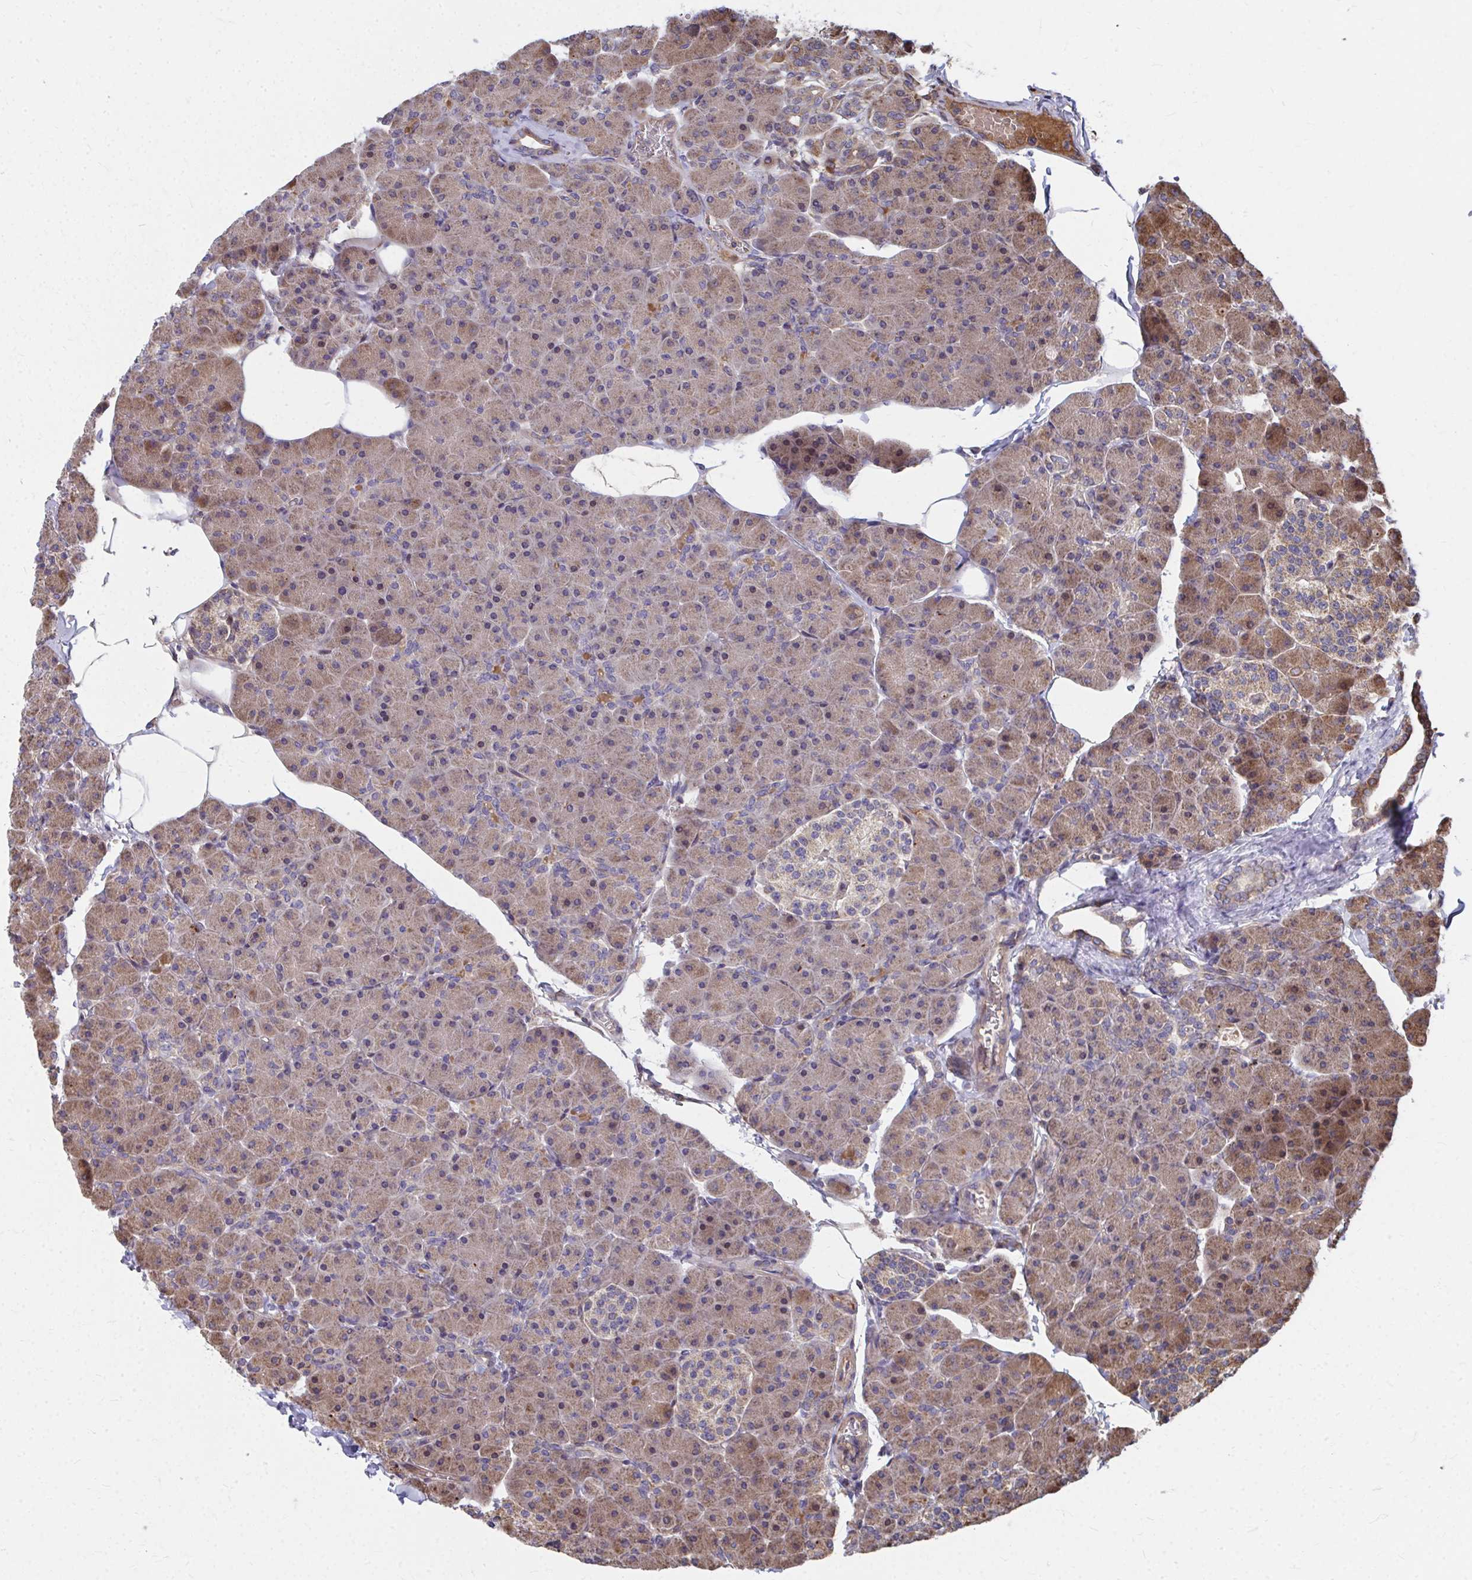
{"staining": {"intensity": "moderate", "quantity": "25%-75%", "location": "cytoplasmic/membranous"}, "tissue": "pancreas", "cell_type": "Exocrine glandular cells", "image_type": "normal", "snomed": [{"axis": "morphology", "description": "Normal tissue, NOS"}, {"axis": "topography", "description": "Pancreas"}], "caption": "Approximately 25%-75% of exocrine glandular cells in unremarkable human pancreas exhibit moderate cytoplasmic/membranous protein positivity as visualized by brown immunohistochemical staining.", "gene": "FAM89A", "patient": {"sex": "male", "age": 35}}